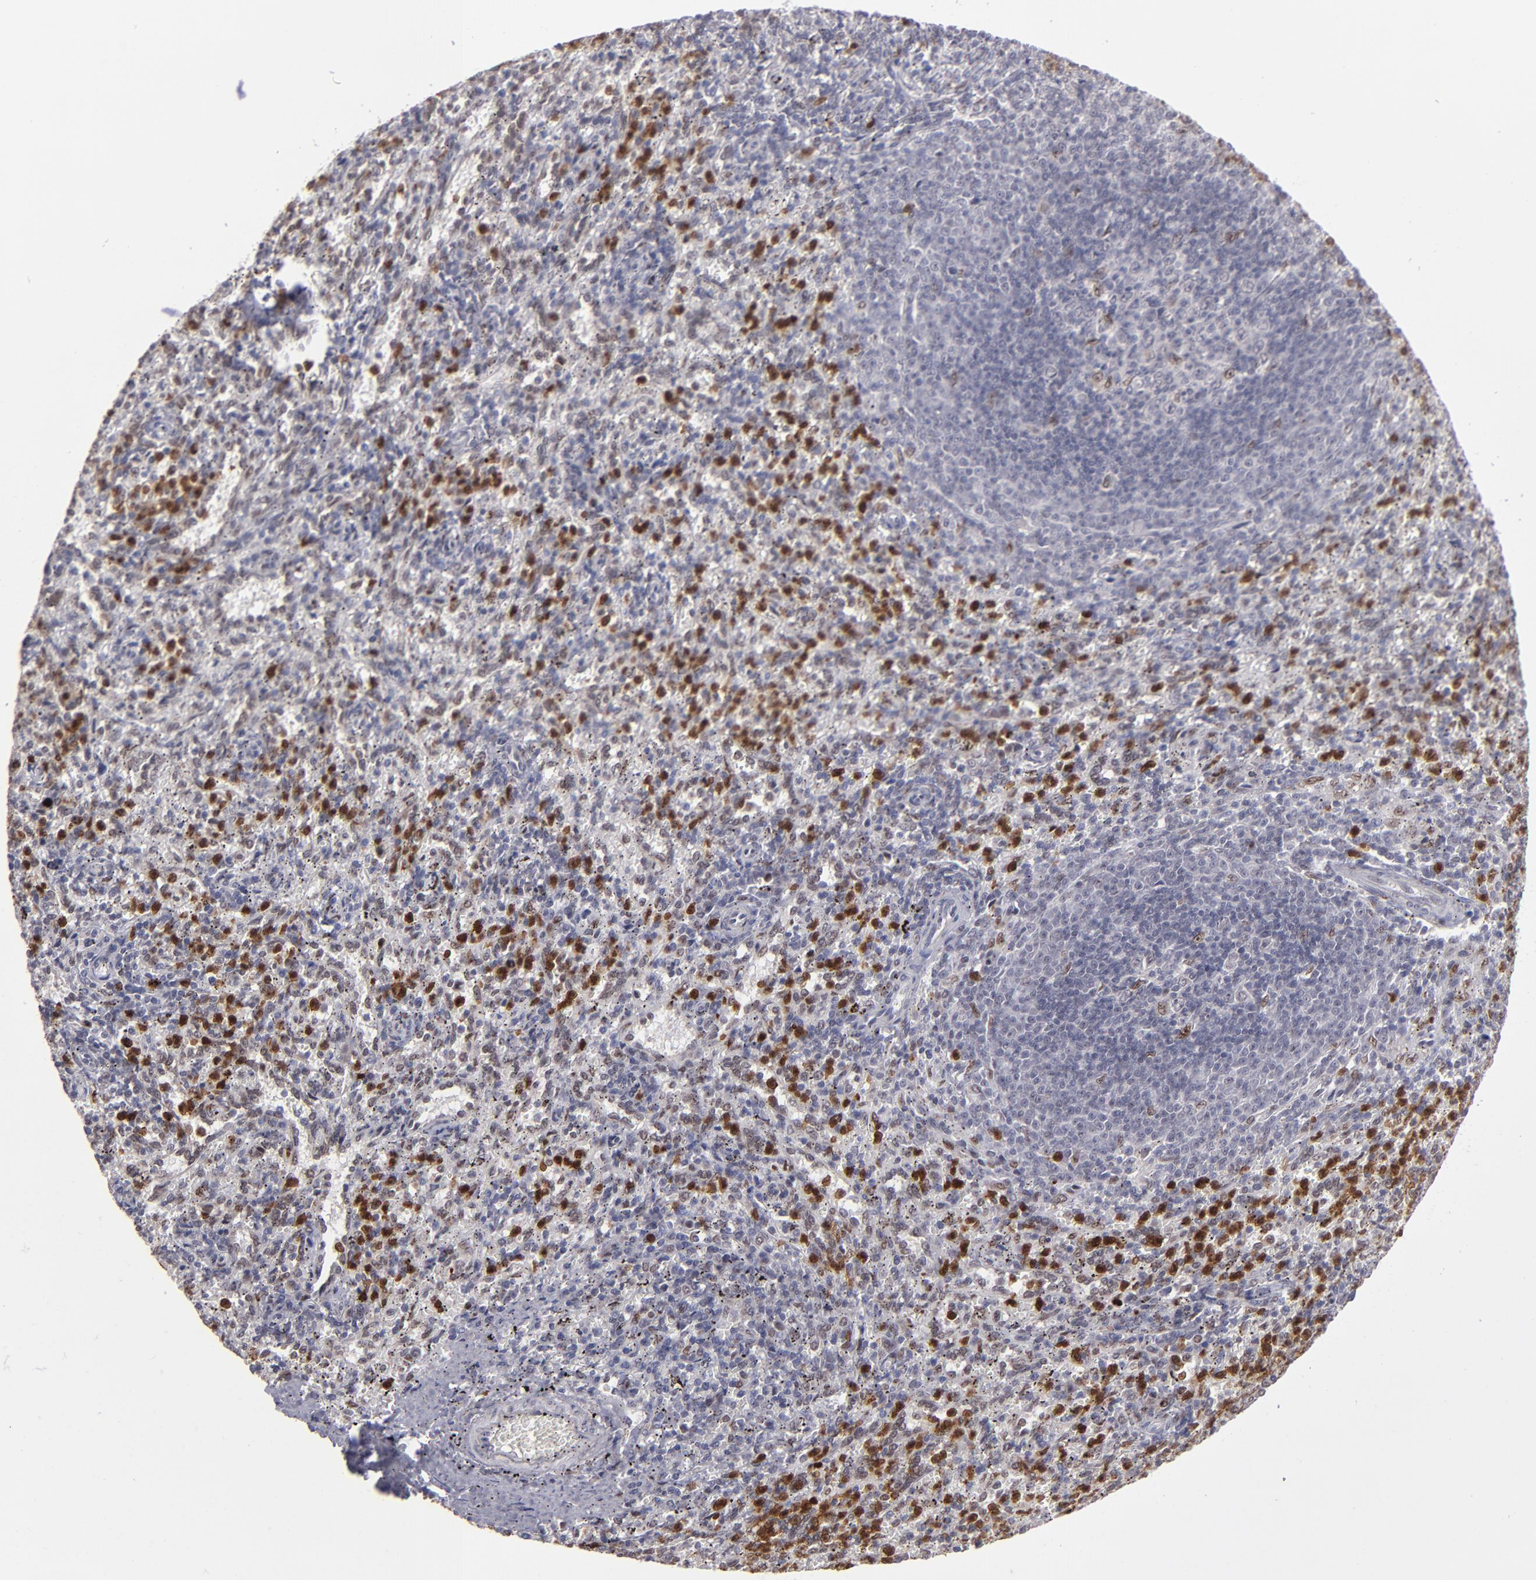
{"staining": {"intensity": "strong", "quantity": "25%-75%", "location": "nuclear"}, "tissue": "spleen", "cell_type": "Cells in red pulp", "image_type": "normal", "snomed": [{"axis": "morphology", "description": "Normal tissue, NOS"}, {"axis": "topography", "description": "Spleen"}], "caption": "Brown immunohistochemical staining in normal spleen exhibits strong nuclear positivity in approximately 25%-75% of cells in red pulp.", "gene": "RREB1", "patient": {"sex": "female", "age": 10}}